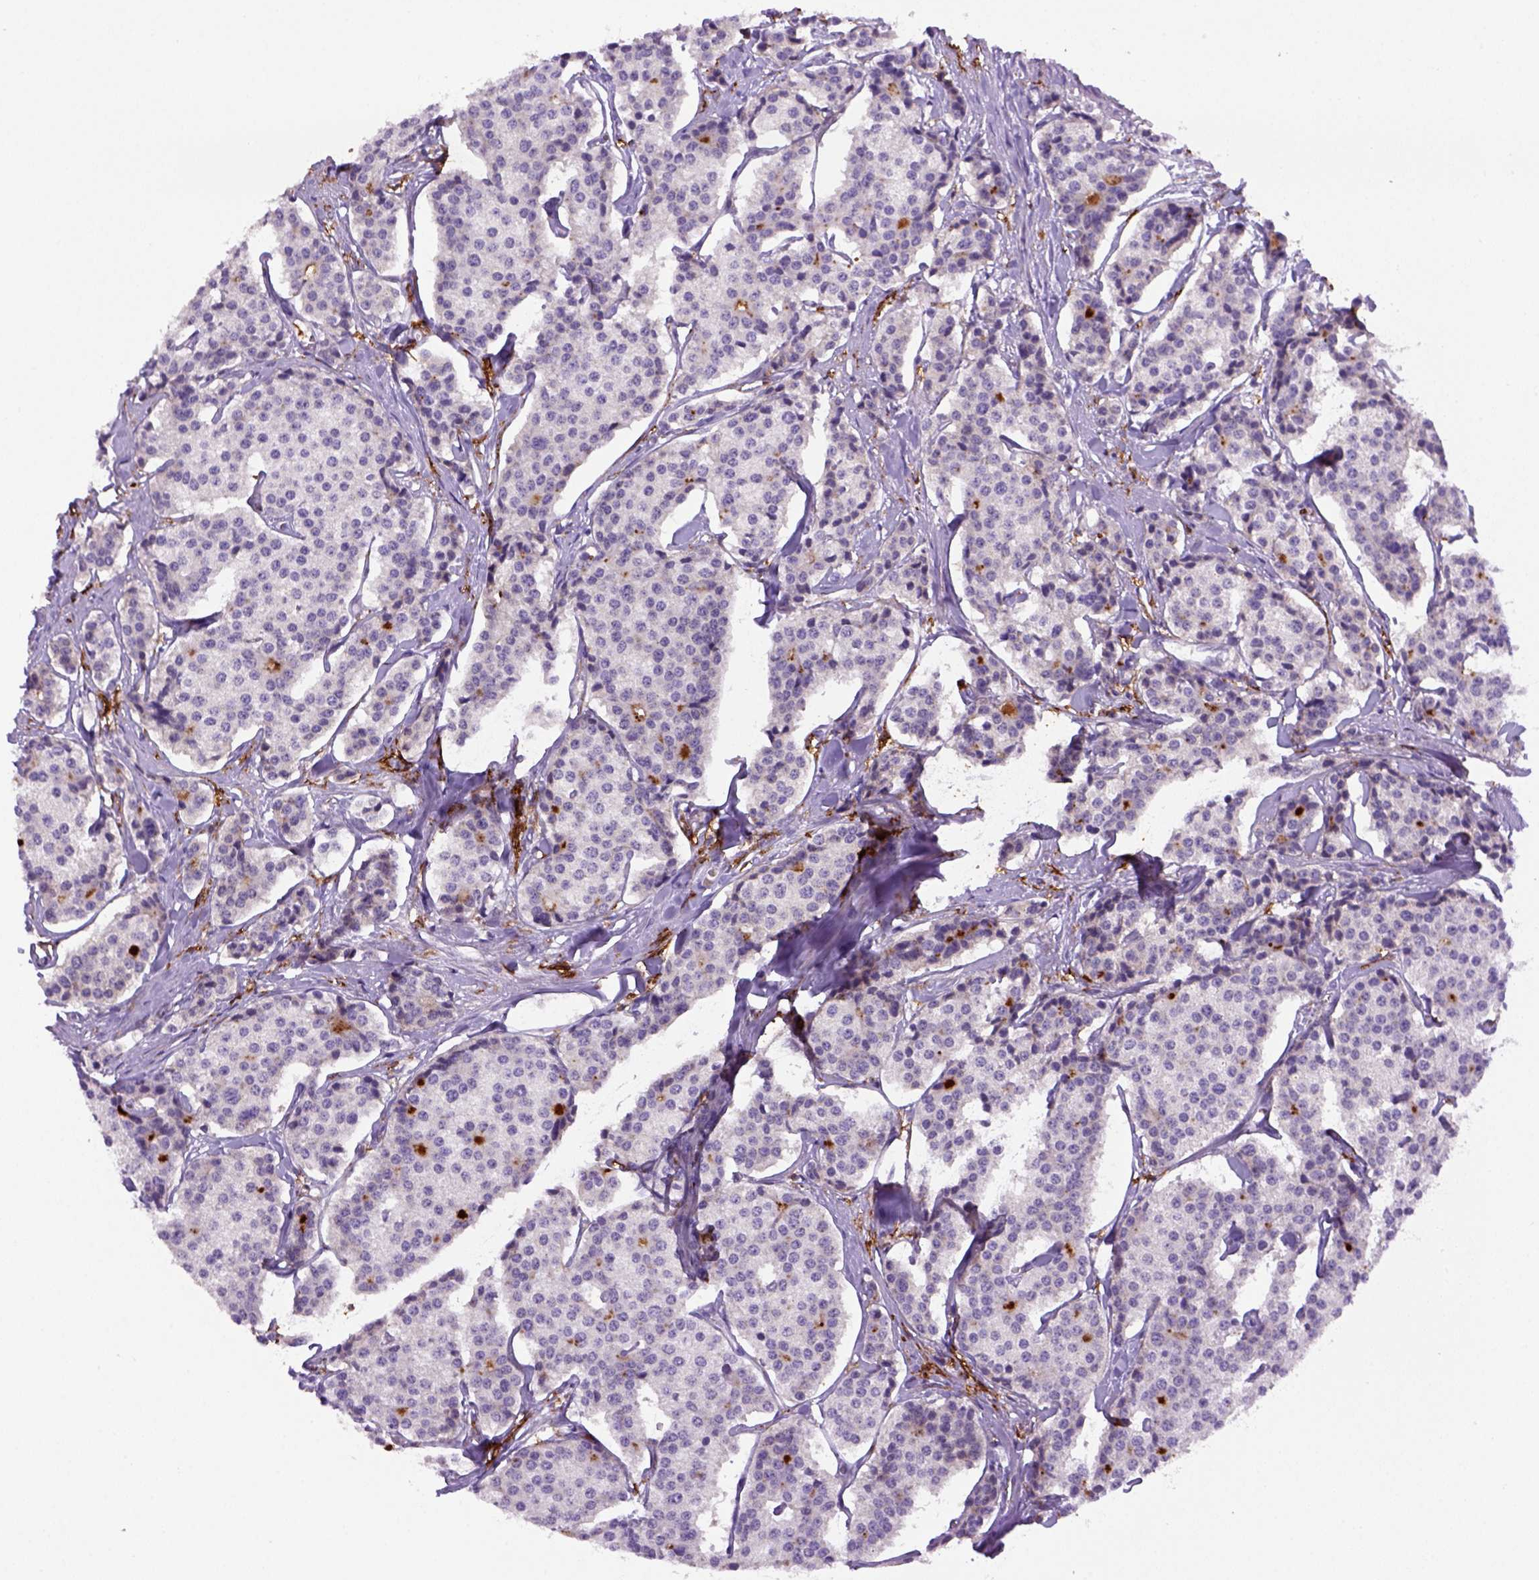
{"staining": {"intensity": "negative", "quantity": "none", "location": "none"}, "tissue": "carcinoid", "cell_type": "Tumor cells", "image_type": "cancer", "snomed": [{"axis": "morphology", "description": "Carcinoid, malignant, NOS"}, {"axis": "topography", "description": "Small intestine"}], "caption": "Immunohistochemistry (IHC) image of neoplastic tissue: human malignant carcinoid stained with DAB (3,3'-diaminobenzidine) displays no significant protein expression in tumor cells. The staining is performed using DAB (3,3'-diaminobenzidine) brown chromogen with nuclei counter-stained in using hematoxylin.", "gene": "CD14", "patient": {"sex": "female", "age": 65}}